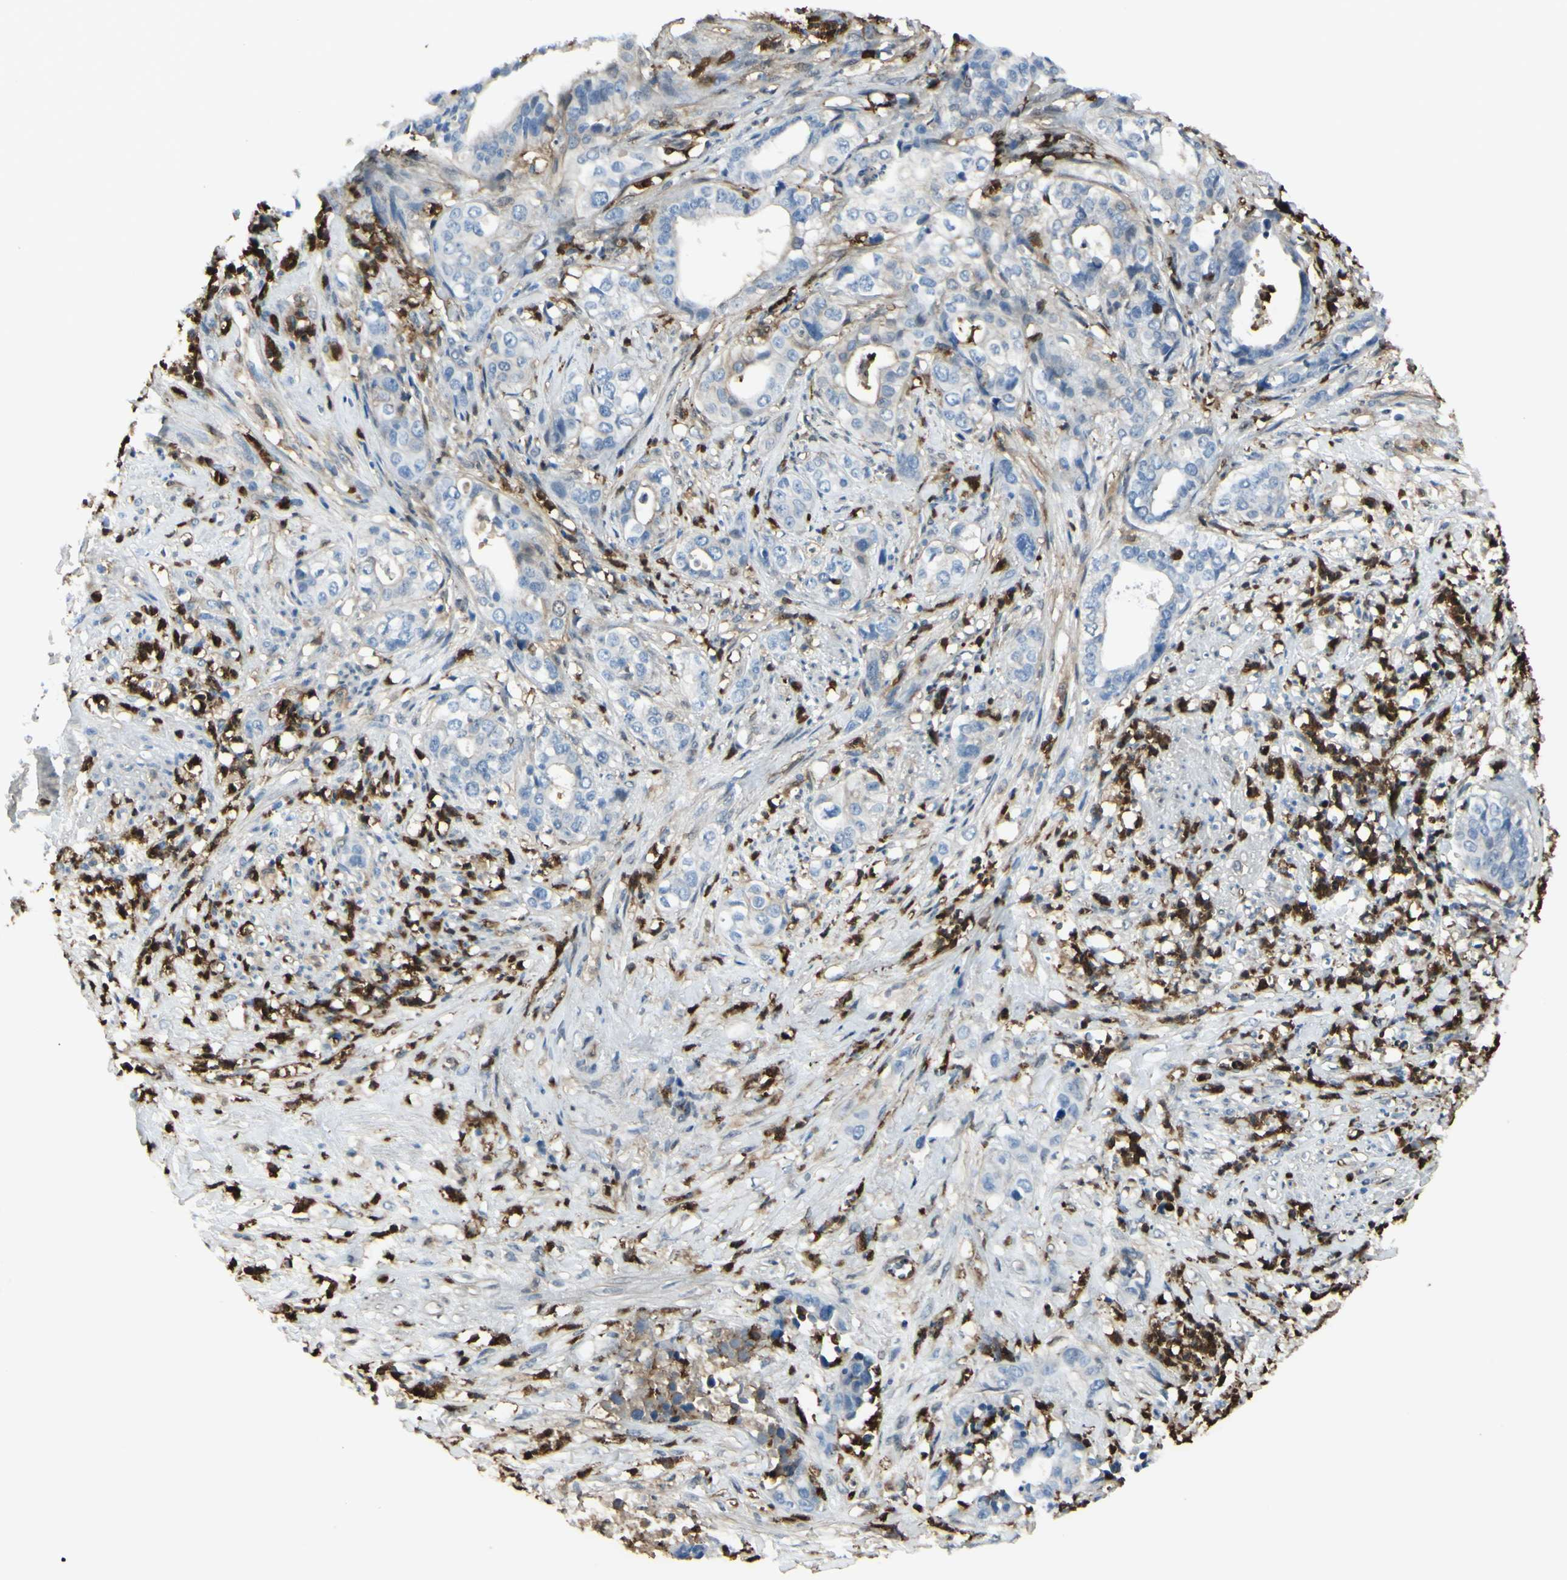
{"staining": {"intensity": "negative", "quantity": "none", "location": "none"}, "tissue": "liver cancer", "cell_type": "Tumor cells", "image_type": "cancer", "snomed": [{"axis": "morphology", "description": "Cholangiocarcinoma"}, {"axis": "topography", "description": "Liver"}], "caption": "Liver cholangiocarcinoma stained for a protein using IHC shows no positivity tumor cells.", "gene": "GSN", "patient": {"sex": "female", "age": 61}}